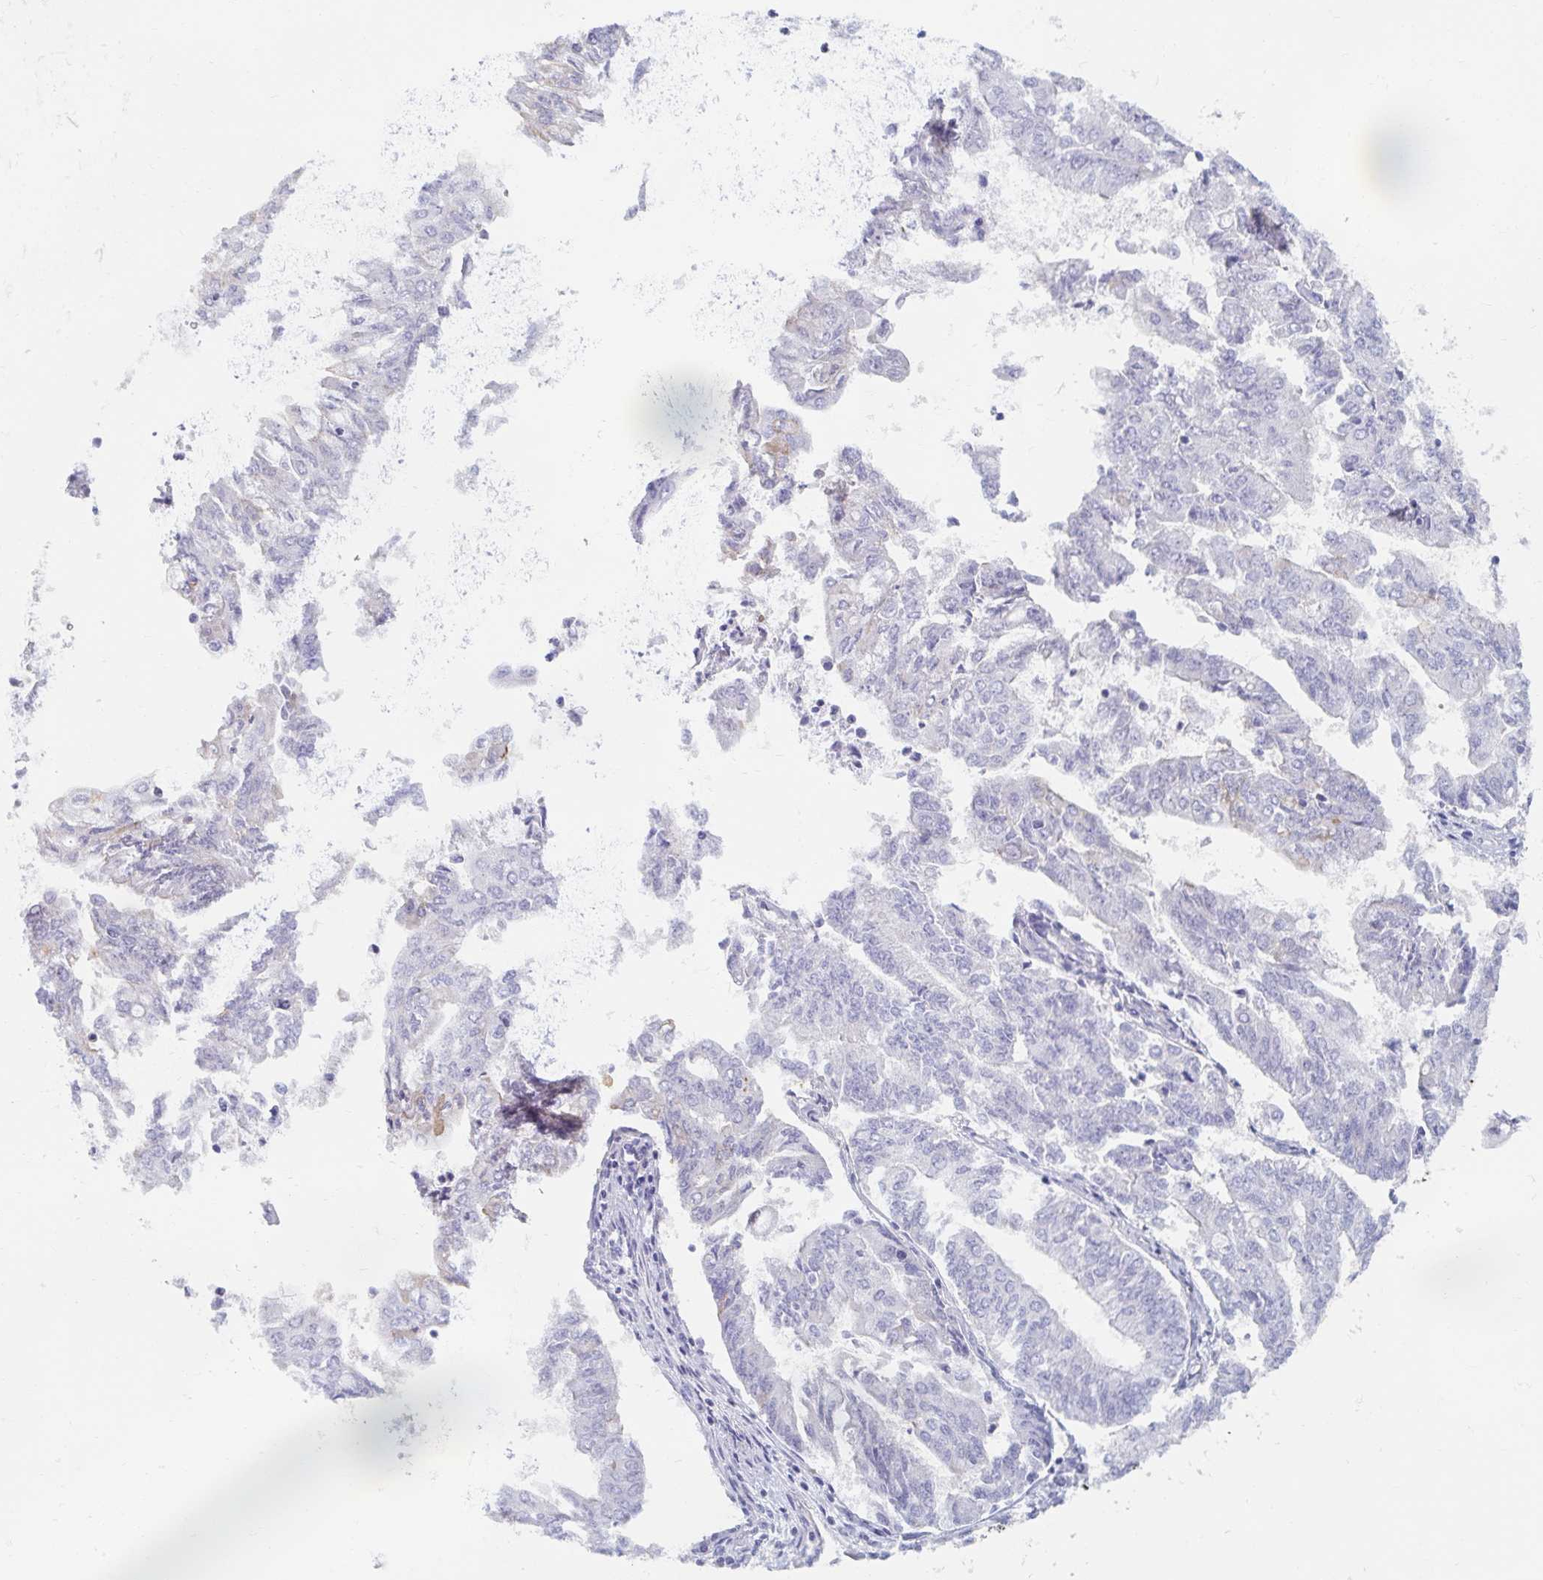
{"staining": {"intensity": "negative", "quantity": "none", "location": "none"}, "tissue": "endometrial cancer", "cell_type": "Tumor cells", "image_type": "cancer", "snomed": [{"axis": "morphology", "description": "Adenocarcinoma, NOS"}, {"axis": "topography", "description": "Endometrium"}], "caption": "Immunohistochemistry of human endometrial cancer reveals no staining in tumor cells.", "gene": "MYLK2", "patient": {"sex": "female", "age": 61}}